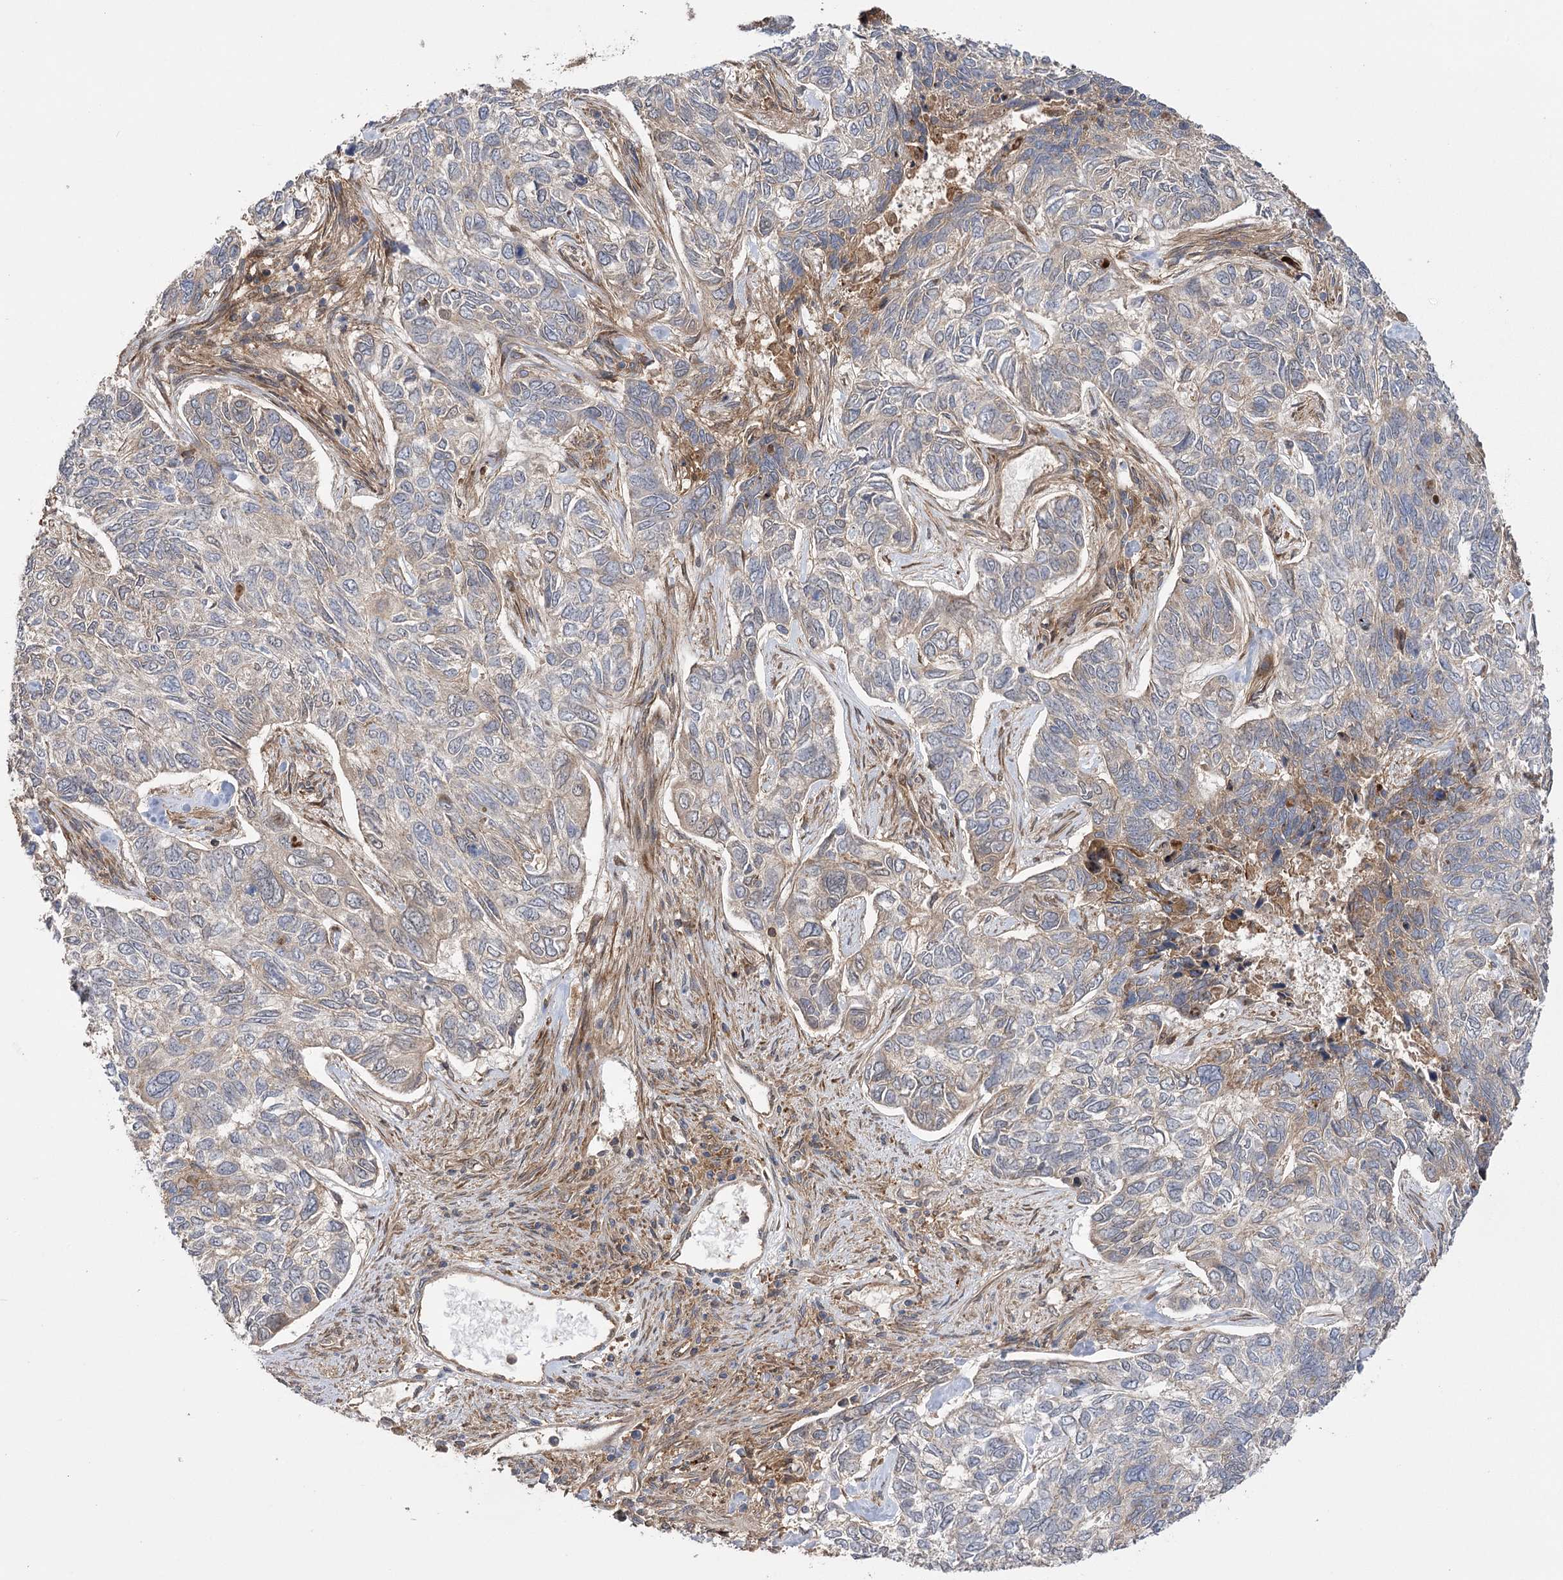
{"staining": {"intensity": "negative", "quantity": "none", "location": "none"}, "tissue": "skin cancer", "cell_type": "Tumor cells", "image_type": "cancer", "snomed": [{"axis": "morphology", "description": "Basal cell carcinoma"}, {"axis": "topography", "description": "Skin"}], "caption": "A photomicrograph of human skin basal cell carcinoma is negative for staining in tumor cells.", "gene": "KCNN2", "patient": {"sex": "female", "age": 65}}